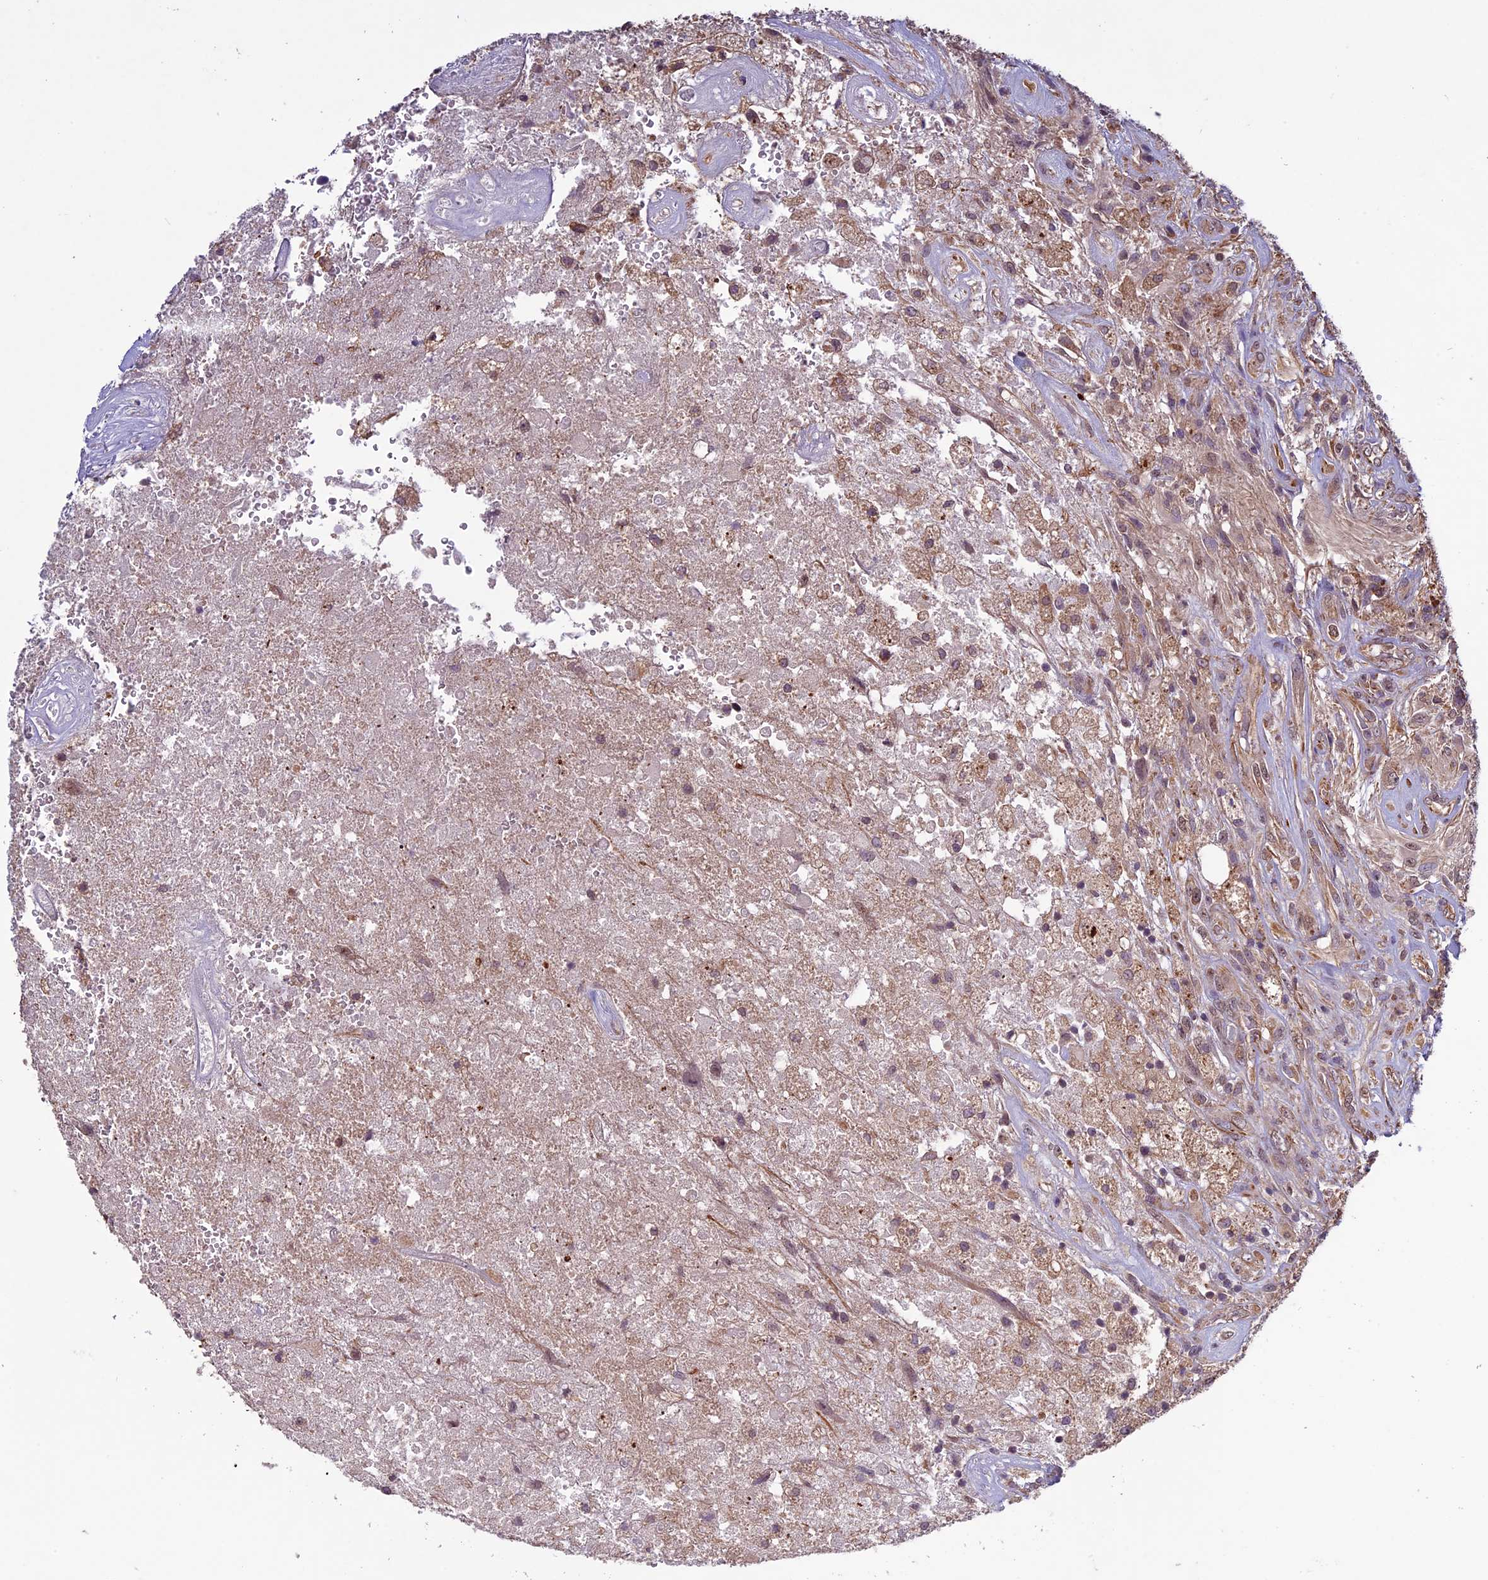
{"staining": {"intensity": "weak", "quantity": "<25%", "location": "cytoplasmic/membranous"}, "tissue": "glioma", "cell_type": "Tumor cells", "image_type": "cancer", "snomed": [{"axis": "morphology", "description": "Glioma, malignant, High grade"}, {"axis": "topography", "description": "Brain"}], "caption": "The image demonstrates no significant staining in tumor cells of glioma.", "gene": "C3orf70", "patient": {"sex": "male", "age": 56}}